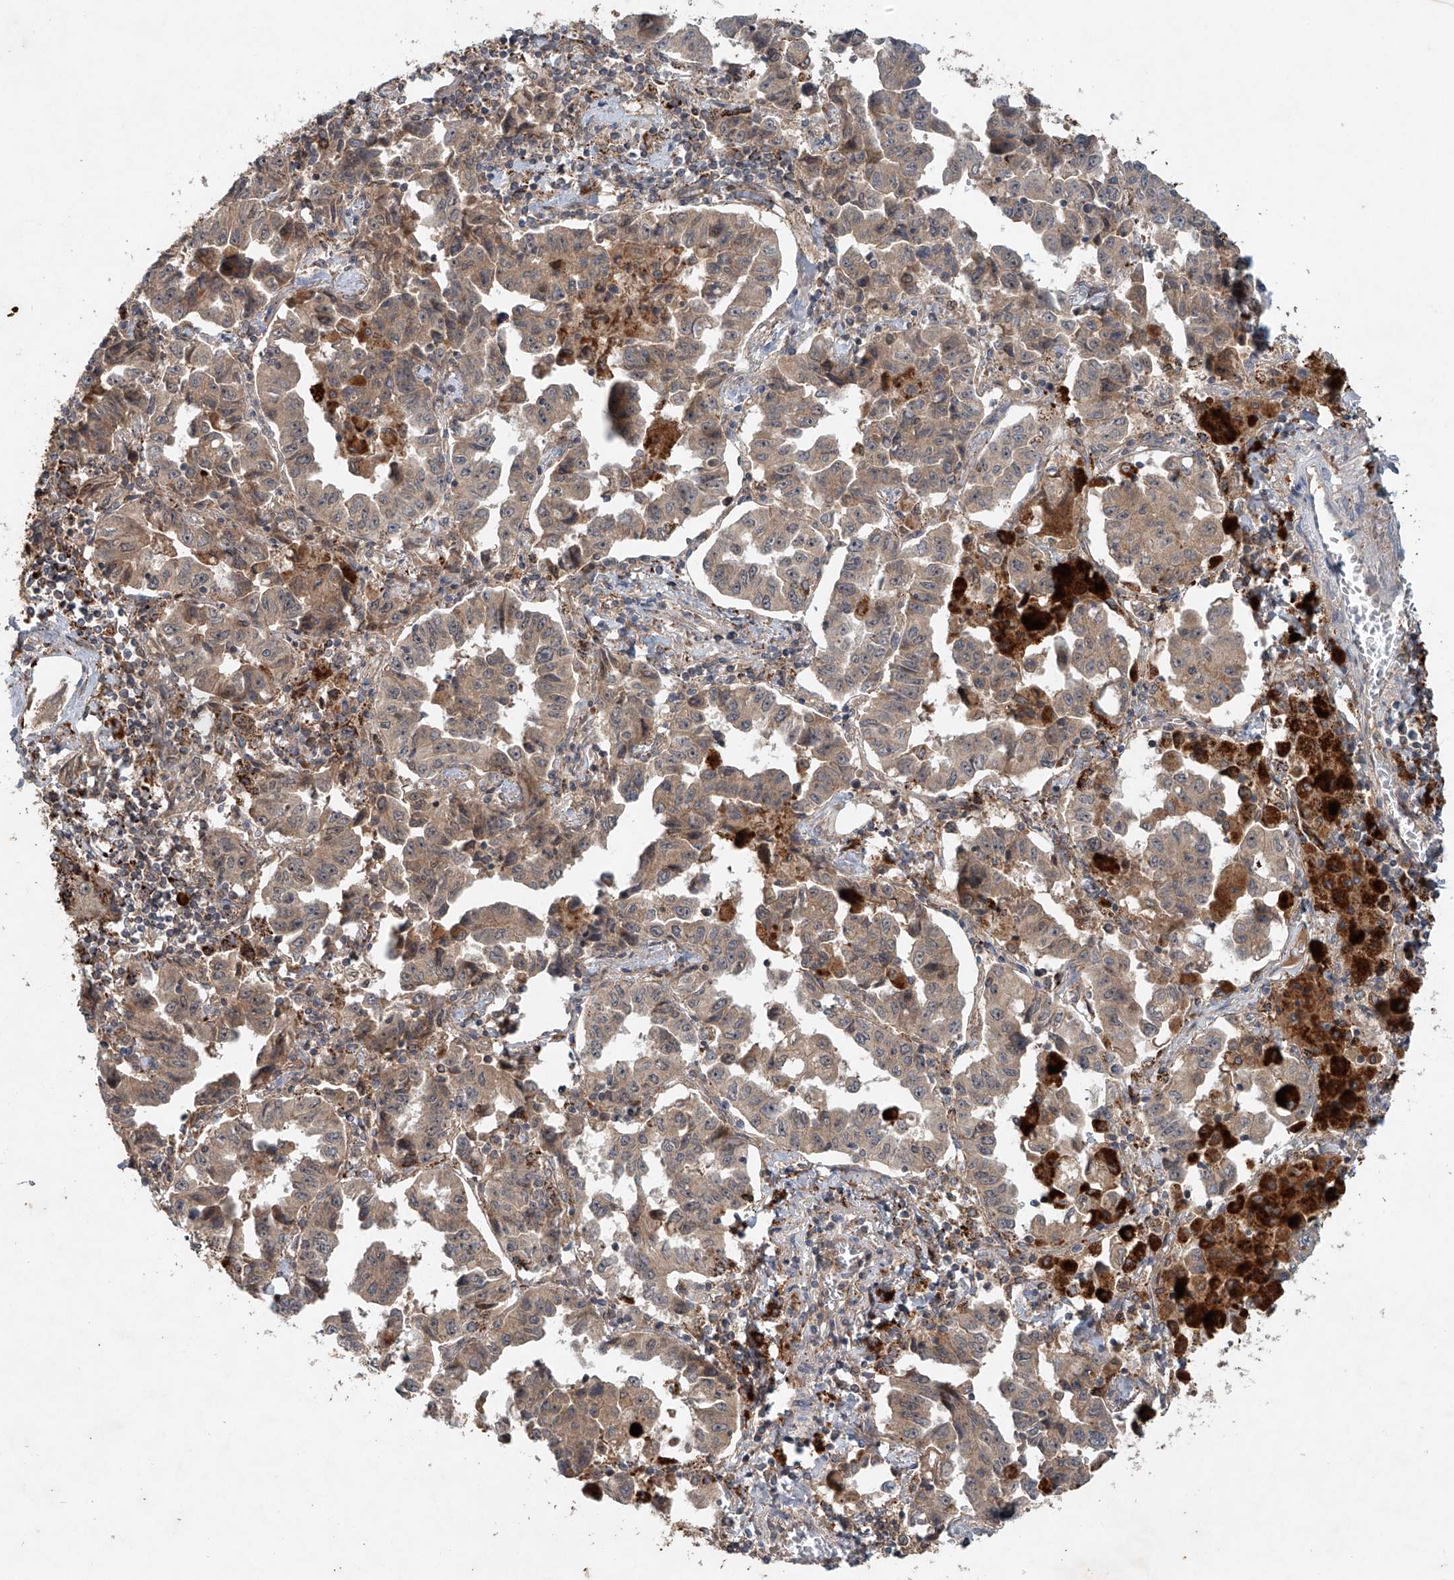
{"staining": {"intensity": "weak", "quantity": ">75%", "location": "cytoplasmic/membranous"}, "tissue": "lung cancer", "cell_type": "Tumor cells", "image_type": "cancer", "snomed": [{"axis": "morphology", "description": "Adenocarcinoma, NOS"}, {"axis": "topography", "description": "Lung"}], "caption": "Human lung cancer stained for a protein (brown) displays weak cytoplasmic/membranous positive expression in about >75% of tumor cells.", "gene": "IER5", "patient": {"sex": "female", "age": 51}}